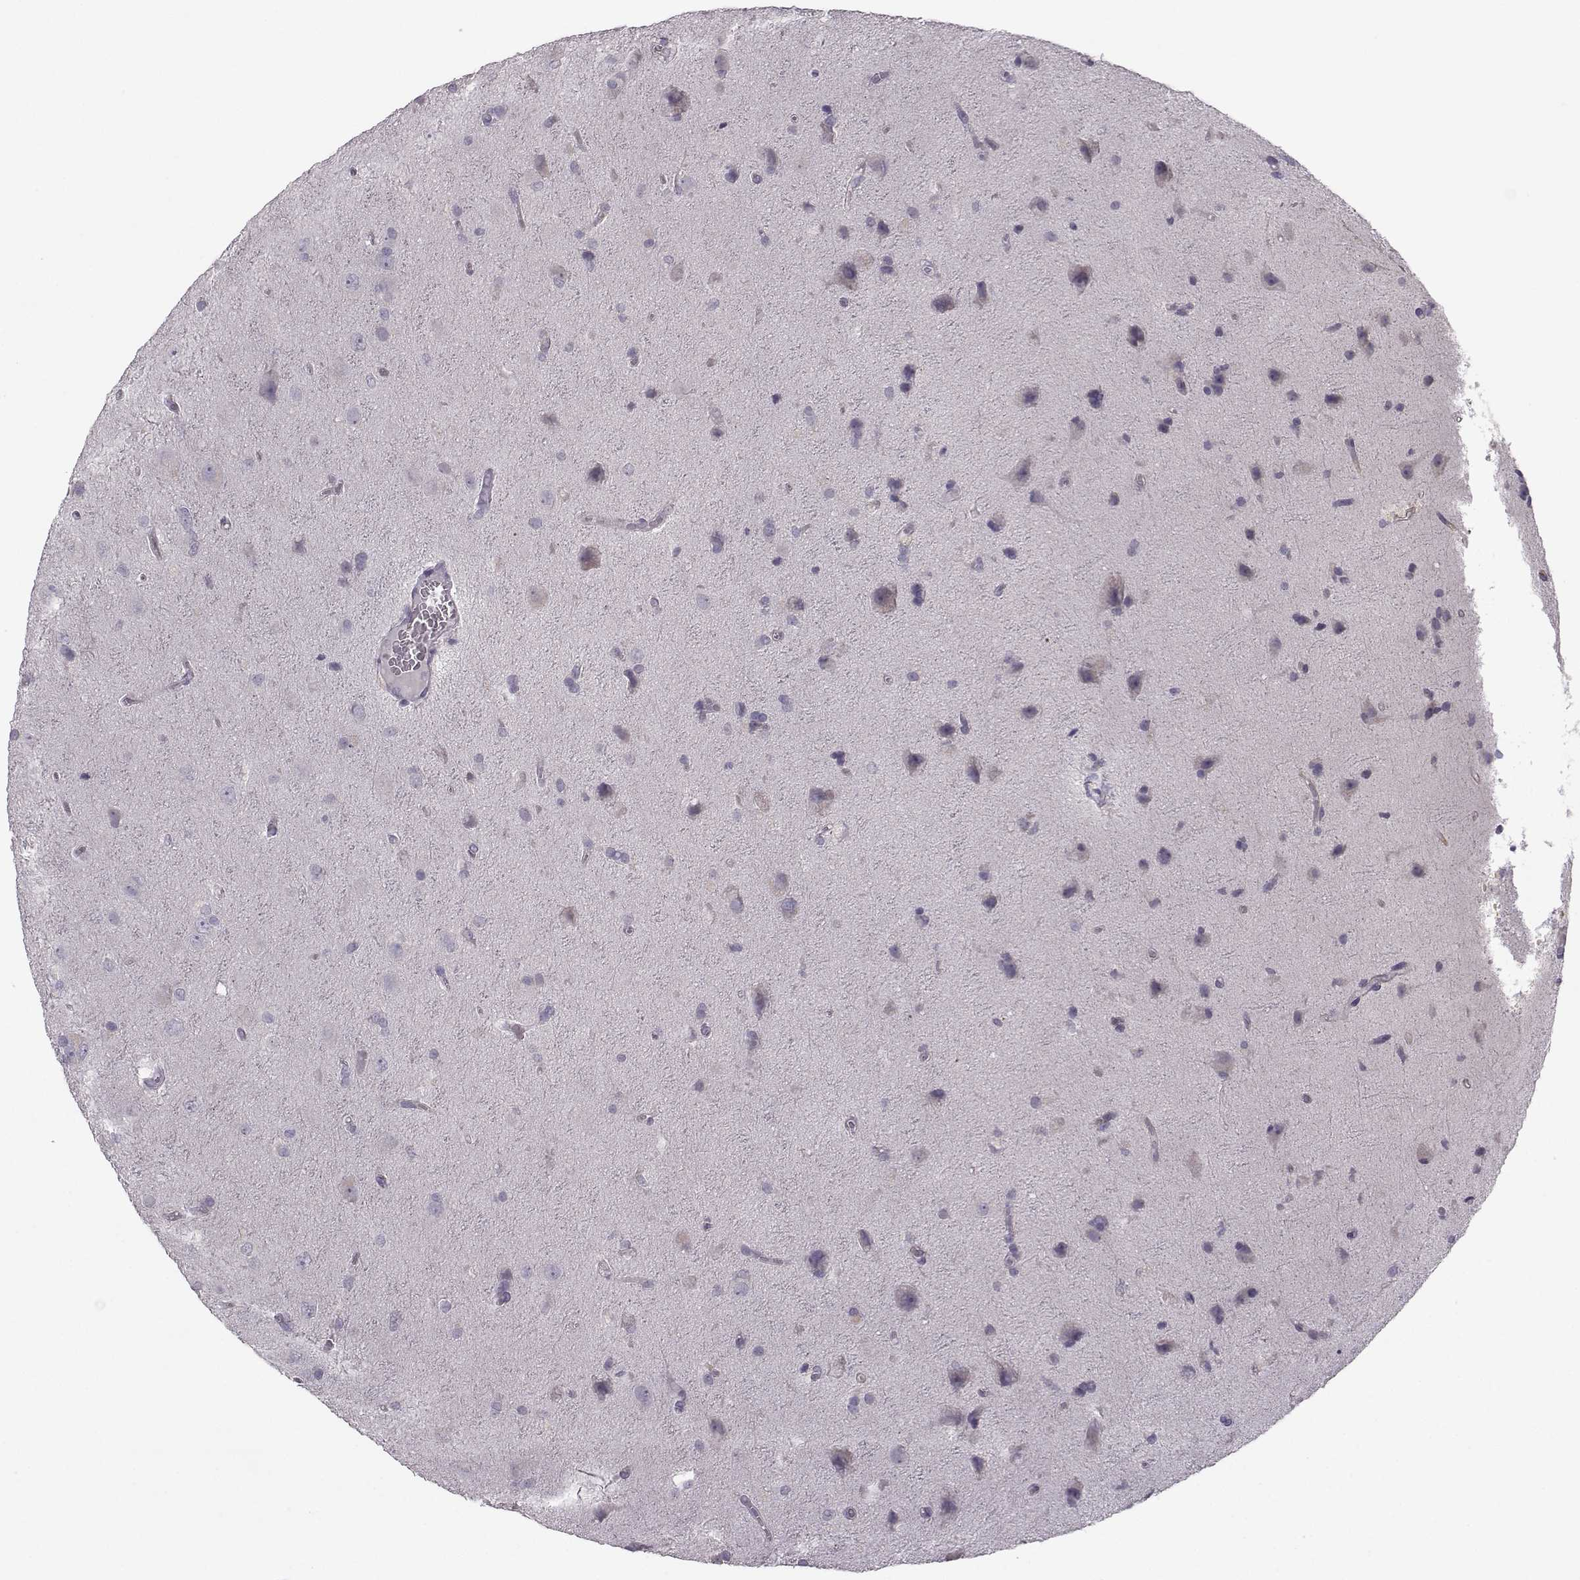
{"staining": {"intensity": "negative", "quantity": "none", "location": "none"}, "tissue": "glioma", "cell_type": "Tumor cells", "image_type": "cancer", "snomed": [{"axis": "morphology", "description": "Glioma, malignant, Low grade"}, {"axis": "topography", "description": "Brain"}], "caption": "Glioma stained for a protein using immunohistochemistry exhibits no expression tumor cells.", "gene": "FCAMR", "patient": {"sex": "male", "age": 58}}